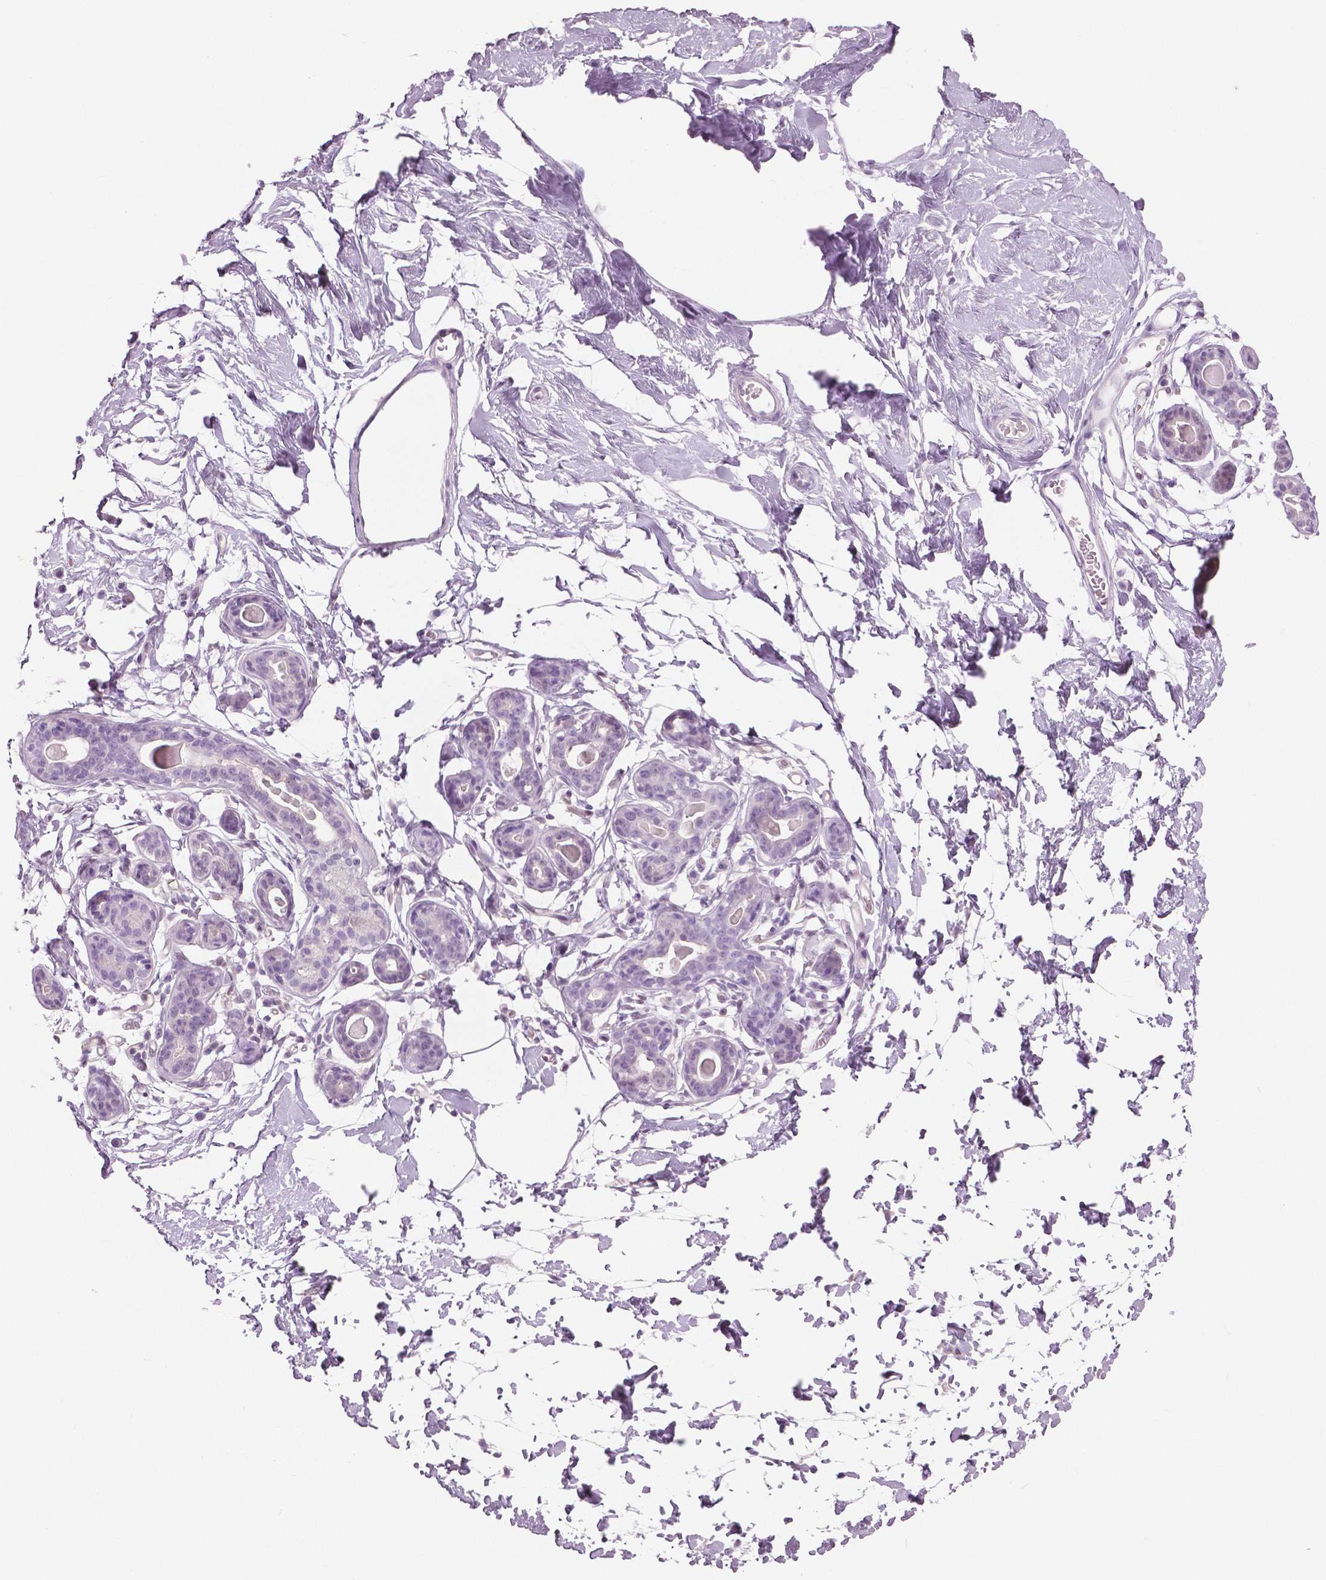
{"staining": {"intensity": "negative", "quantity": "none", "location": "none"}, "tissue": "breast", "cell_type": "Adipocytes", "image_type": "normal", "snomed": [{"axis": "morphology", "description": "Normal tissue, NOS"}, {"axis": "topography", "description": "Breast"}], "caption": "Immunohistochemistry photomicrograph of unremarkable breast stained for a protein (brown), which displays no staining in adipocytes.", "gene": "GALM", "patient": {"sex": "female", "age": 45}}